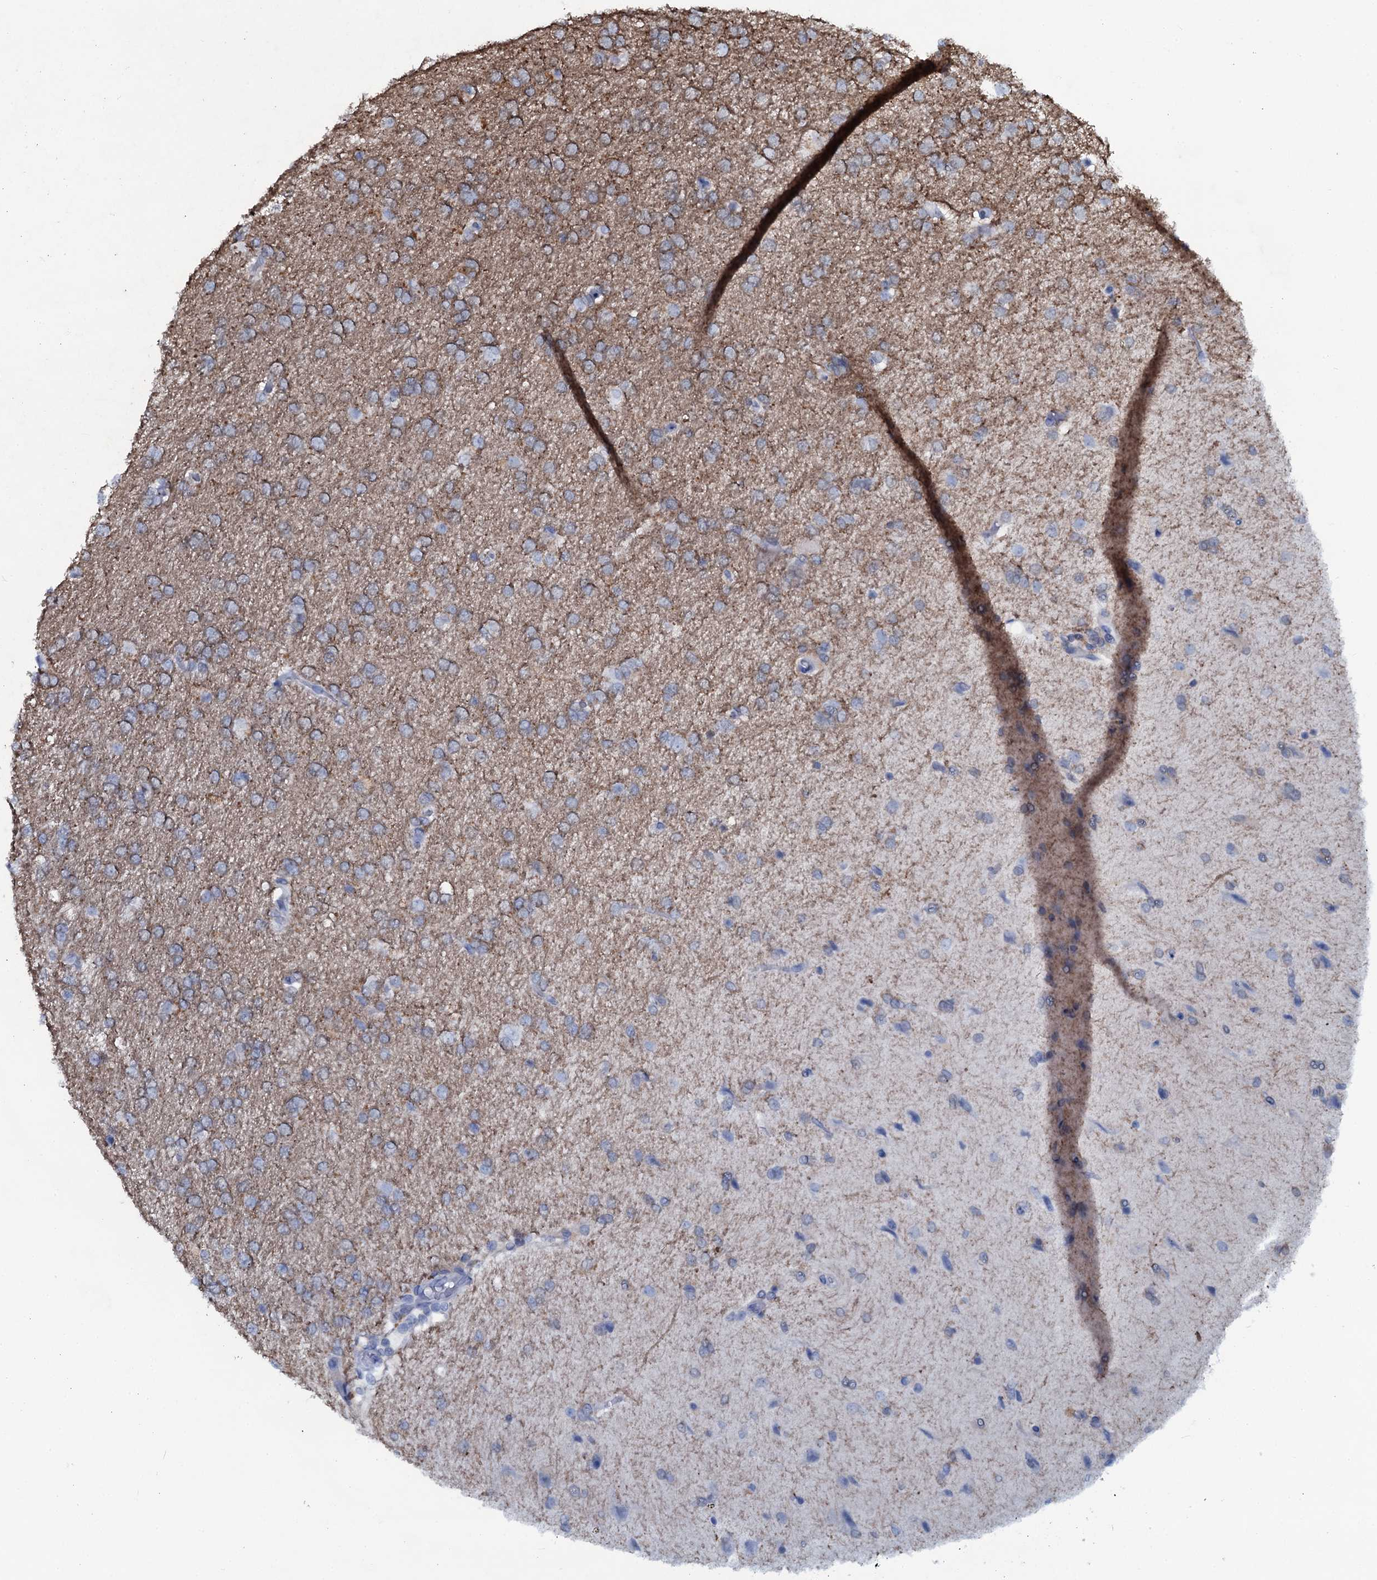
{"staining": {"intensity": "negative", "quantity": "none", "location": "none"}, "tissue": "glioma", "cell_type": "Tumor cells", "image_type": "cancer", "snomed": [{"axis": "morphology", "description": "Glioma, malignant, High grade"}, {"axis": "topography", "description": "Brain"}], "caption": "High magnification brightfield microscopy of malignant high-grade glioma stained with DAB (3,3'-diaminobenzidine) (brown) and counterstained with hematoxylin (blue): tumor cells show no significant staining. (Brightfield microscopy of DAB (3,3'-diaminobenzidine) IHC at high magnification).", "gene": "SLC4A7", "patient": {"sex": "male", "age": 72}}